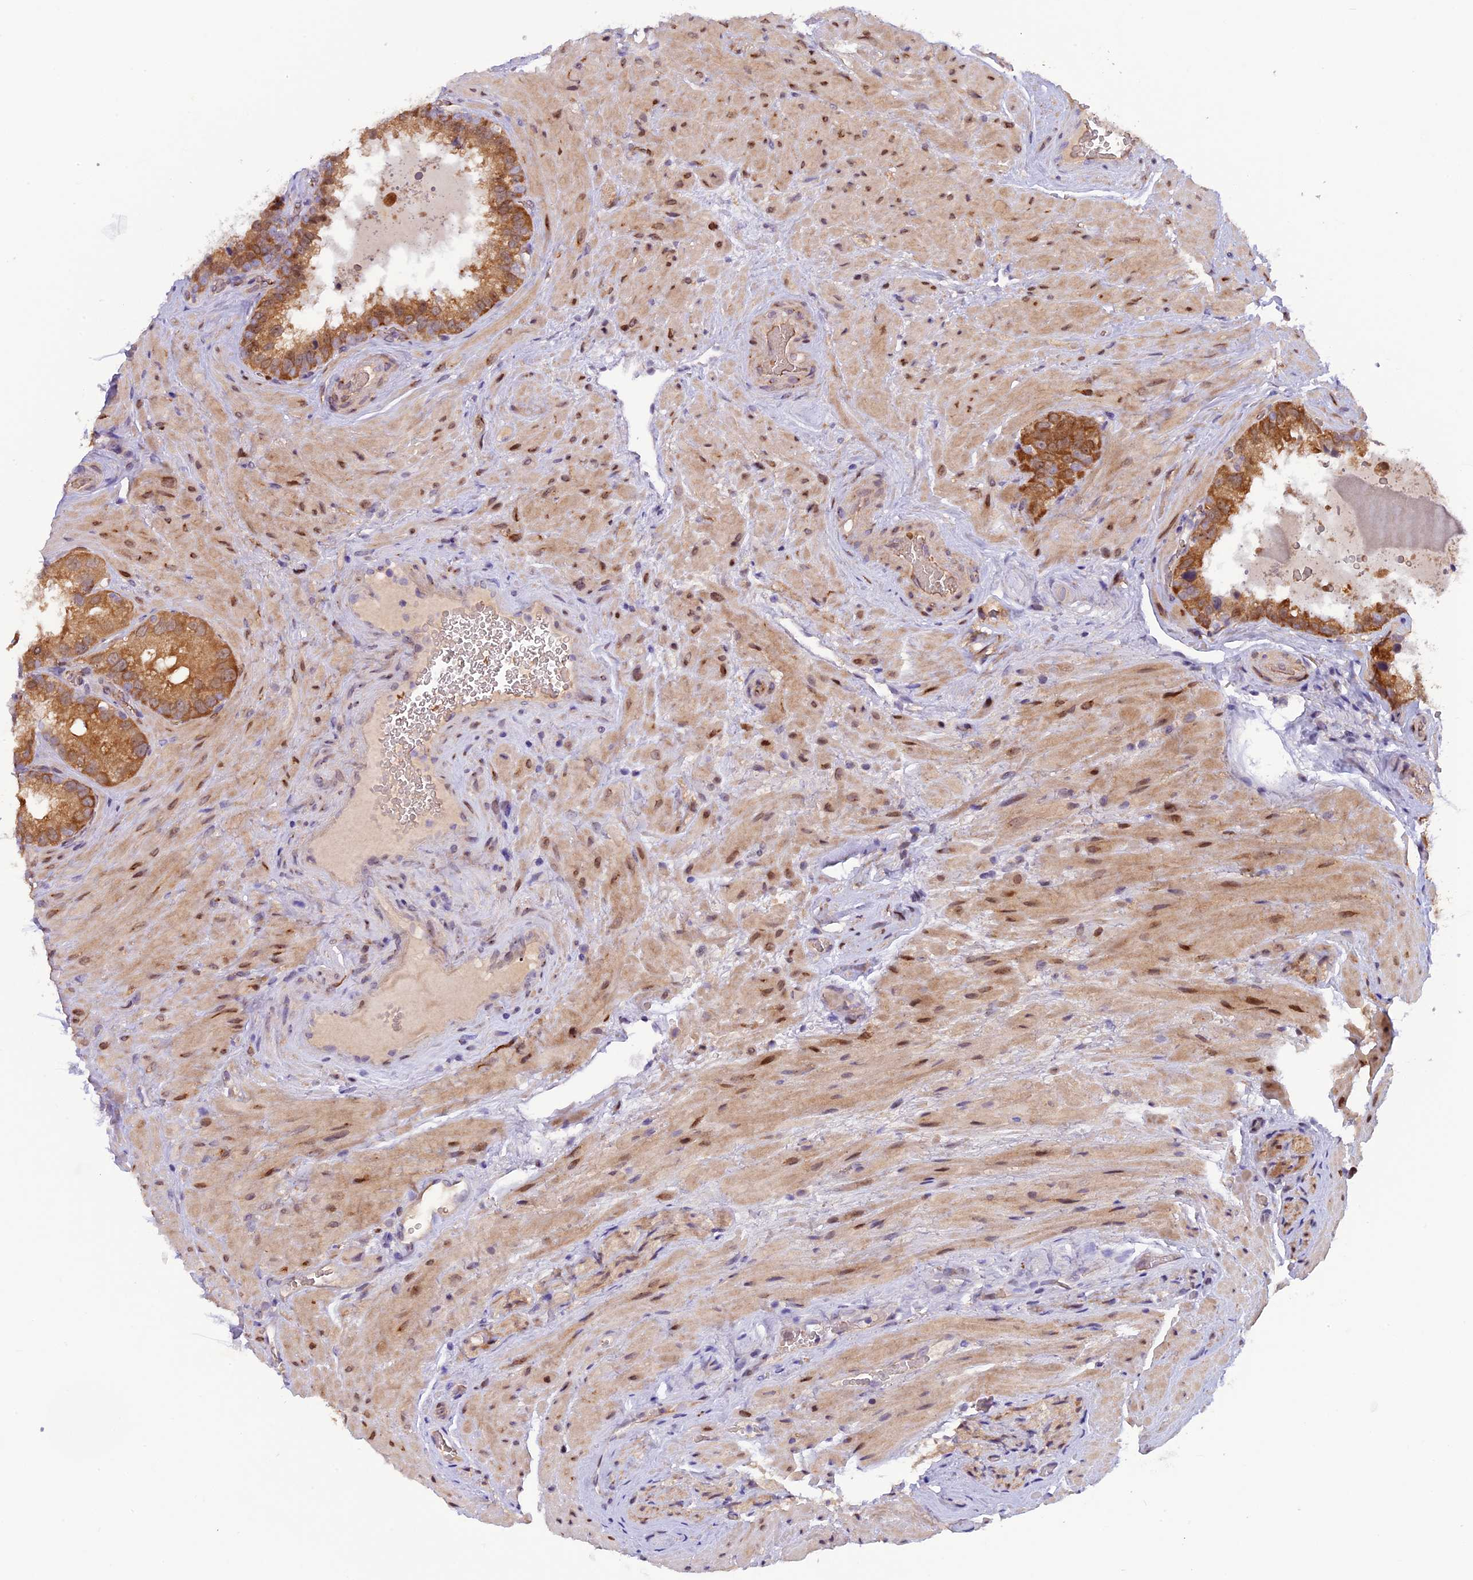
{"staining": {"intensity": "moderate", "quantity": ">75%", "location": "cytoplasmic/membranous"}, "tissue": "seminal vesicle", "cell_type": "Glandular cells", "image_type": "normal", "snomed": [{"axis": "morphology", "description": "Normal tissue, NOS"}, {"axis": "topography", "description": "Seminal veicle"}, {"axis": "topography", "description": "Peripheral nerve tissue"}], "caption": "High-magnification brightfield microscopy of normal seminal vesicle stained with DAB (3,3'-diaminobenzidine) (brown) and counterstained with hematoxylin (blue). glandular cells exhibit moderate cytoplasmic/membranous expression is appreciated in about>75% of cells. The protein is stained brown, and the nuclei are stained in blue (DAB (3,3'-diaminobenzidine) IHC with brightfield microscopy, high magnification).", "gene": "CCDC9B", "patient": {"sex": "male", "age": 67}}